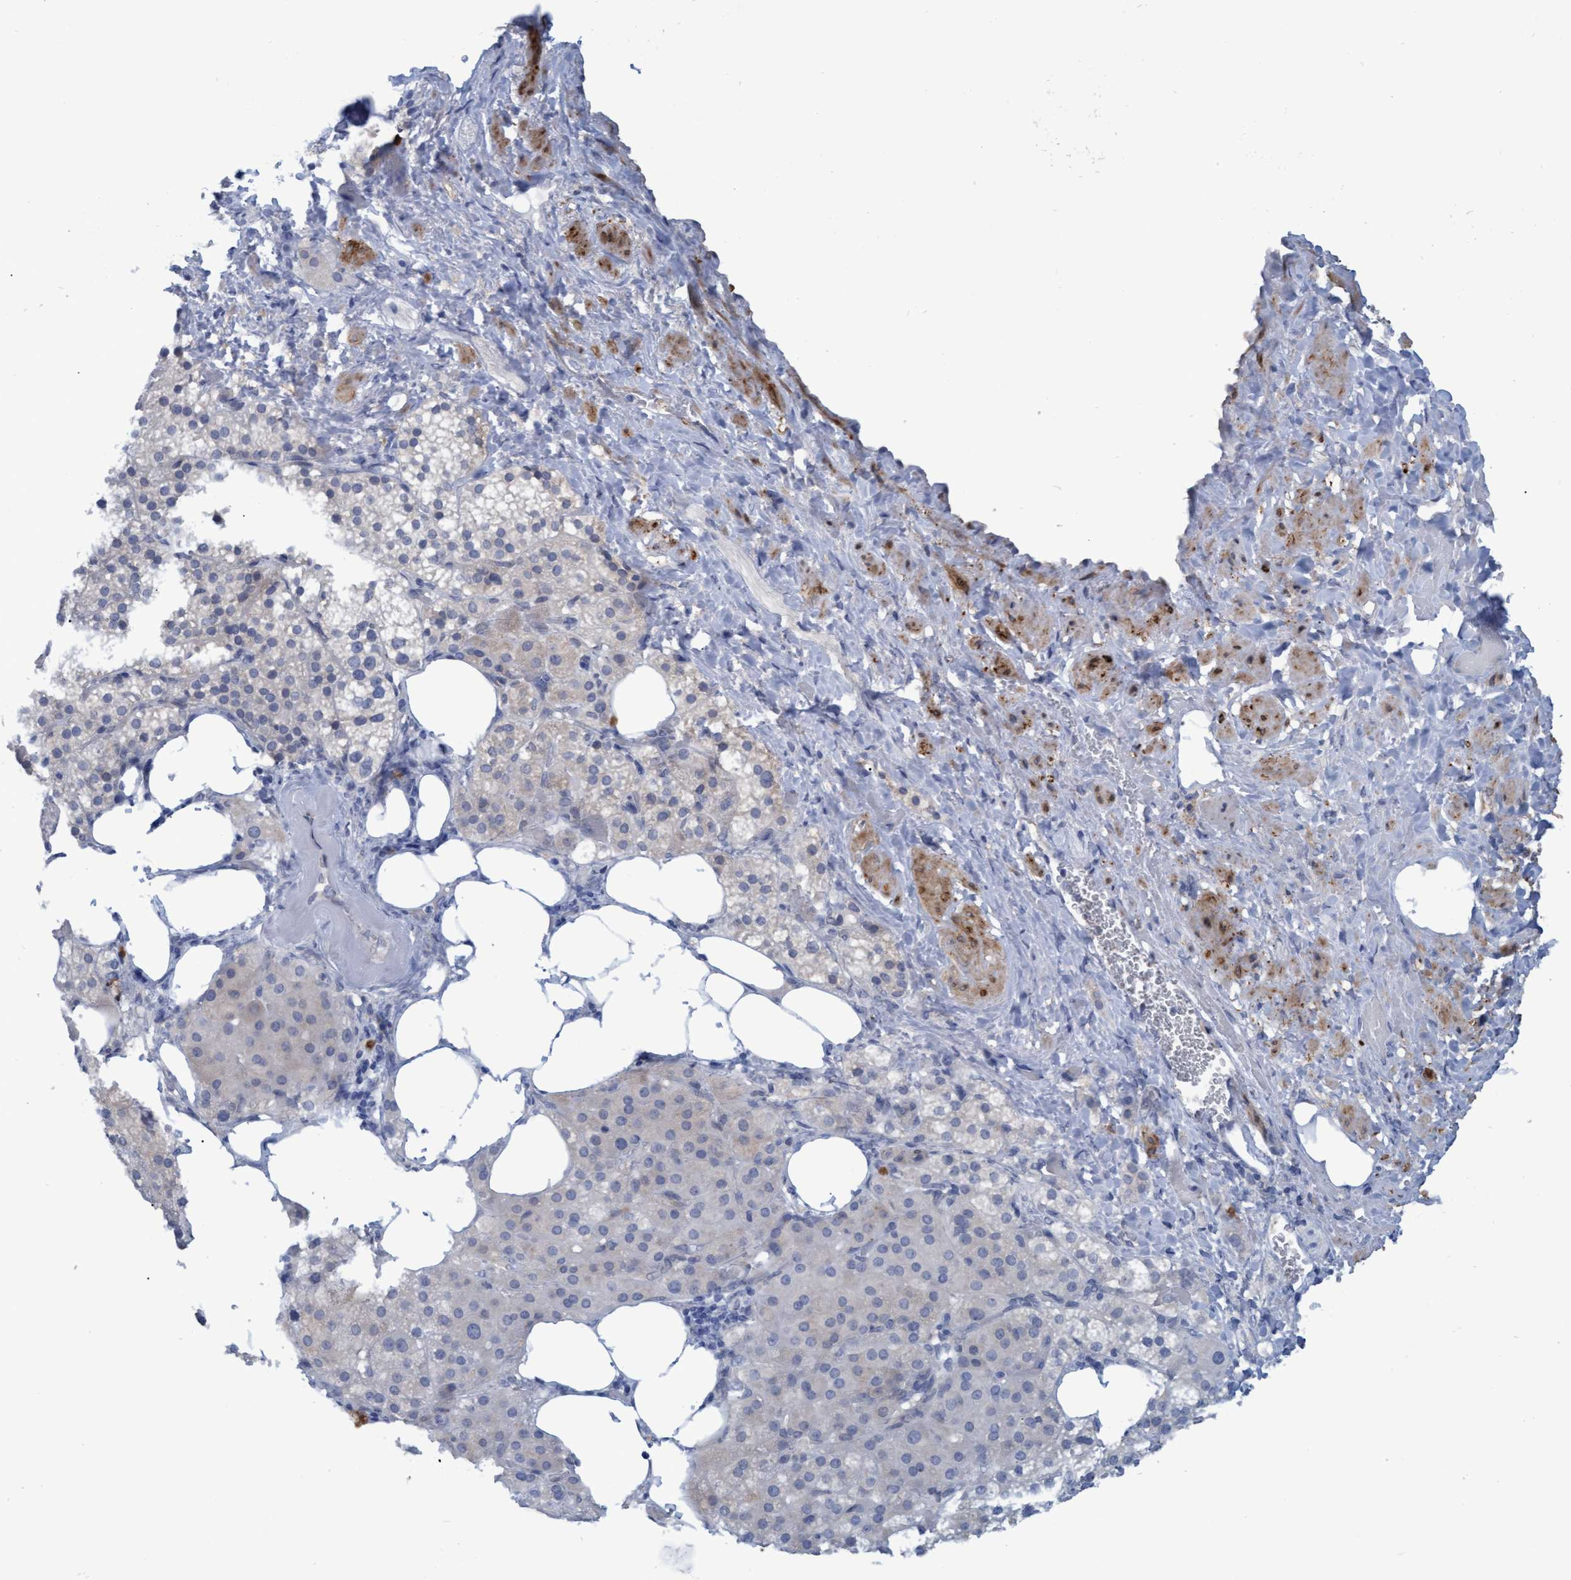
{"staining": {"intensity": "negative", "quantity": "none", "location": "none"}, "tissue": "adrenal gland", "cell_type": "Glandular cells", "image_type": "normal", "snomed": [{"axis": "morphology", "description": "Normal tissue, NOS"}, {"axis": "topography", "description": "Adrenal gland"}], "caption": "Normal adrenal gland was stained to show a protein in brown. There is no significant positivity in glandular cells. (DAB immunohistochemistry (IHC) visualized using brightfield microscopy, high magnification).", "gene": "SSTR3", "patient": {"sex": "female", "age": 59}}